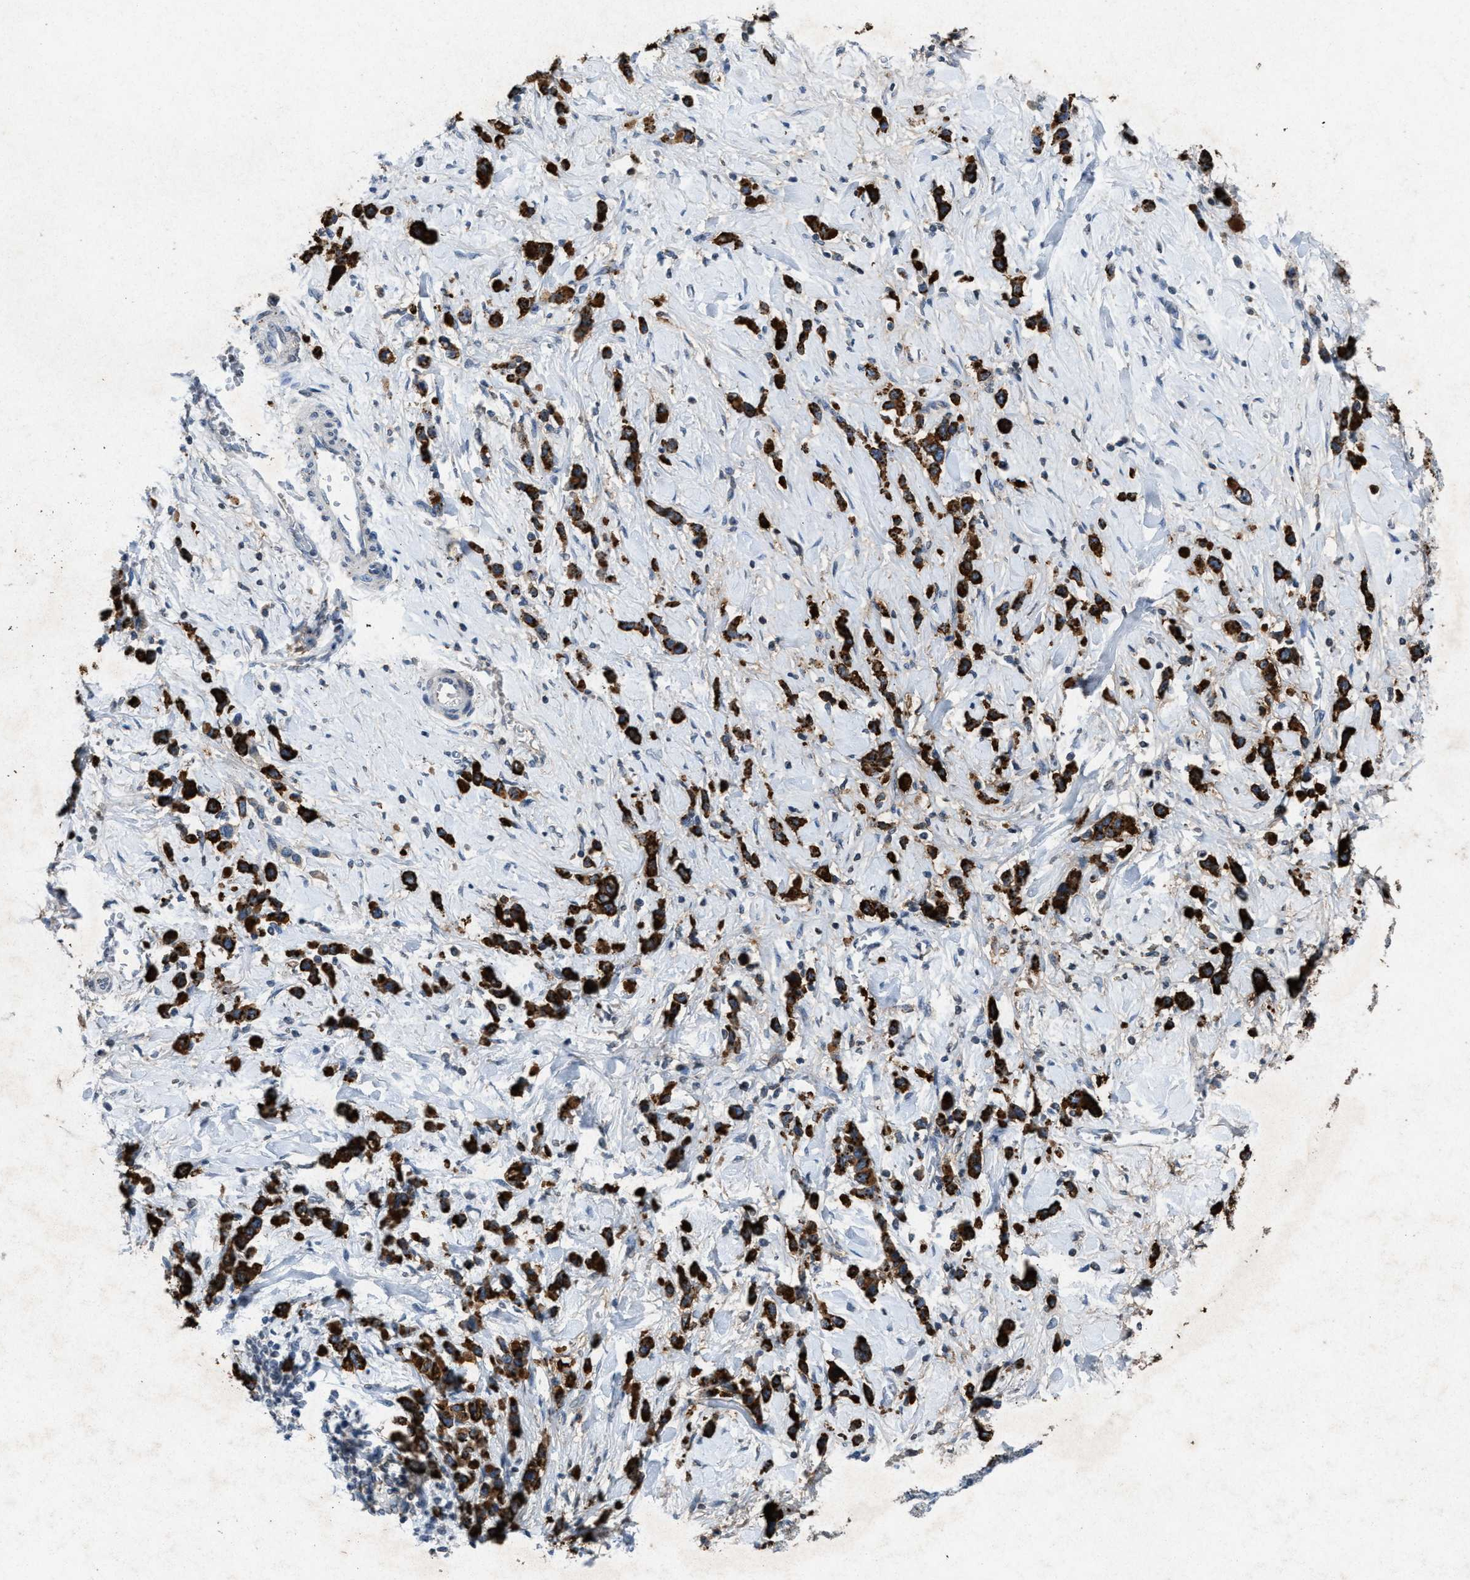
{"staining": {"intensity": "strong", "quantity": ">75%", "location": "cytoplasmic/membranous"}, "tissue": "stomach cancer", "cell_type": "Tumor cells", "image_type": "cancer", "snomed": [{"axis": "morphology", "description": "Normal tissue, NOS"}, {"axis": "morphology", "description": "Adenocarcinoma, NOS"}, {"axis": "topography", "description": "Stomach, upper"}, {"axis": "topography", "description": "Stomach"}], "caption": "DAB immunohistochemical staining of human adenocarcinoma (stomach) demonstrates strong cytoplasmic/membranous protein expression in approximately >75% of tumor cells.", "gene": "SLC5A5", "patient": {"sex": "female", "age": 65}}